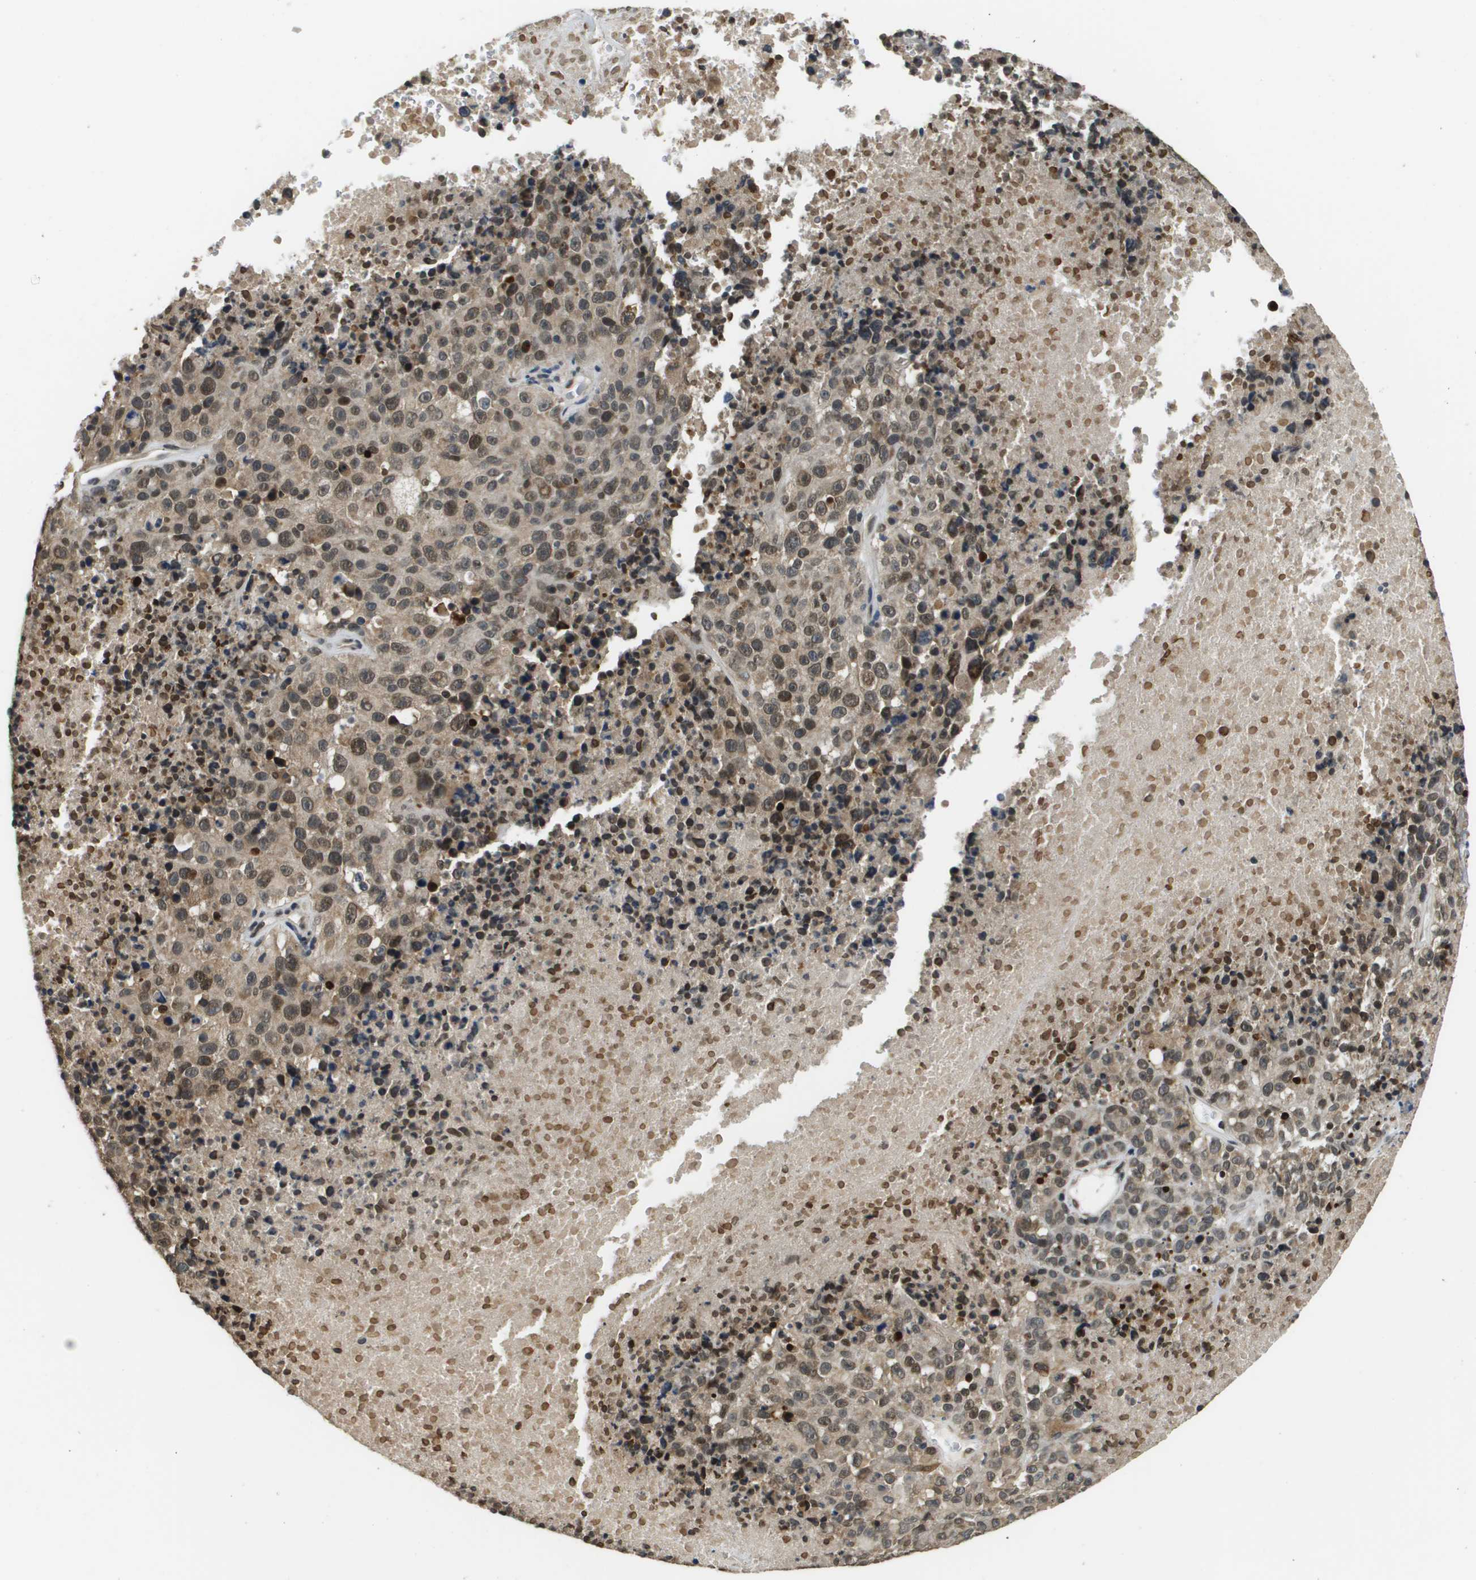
{"staining": {"intensity": "moderate", "quantity": "25%-75%", "location": "nuclear"}, "tissue": "melanoma", "cell_type": "Tumor cells", "image_type": "cancer", "snomed": [{"axis": "morphology", "description": "Malignant melanoma, Metastatic site"}, {"axis": "topography", "description": "Cerebral cortex"}], "caption": "Moderate nuclear positivity for a protein is identified in approximately 25%-75% of tumor cells of melanoma using IHC.", "gene": "FANCC", "patient": {"sex": "female", "age": 52}}